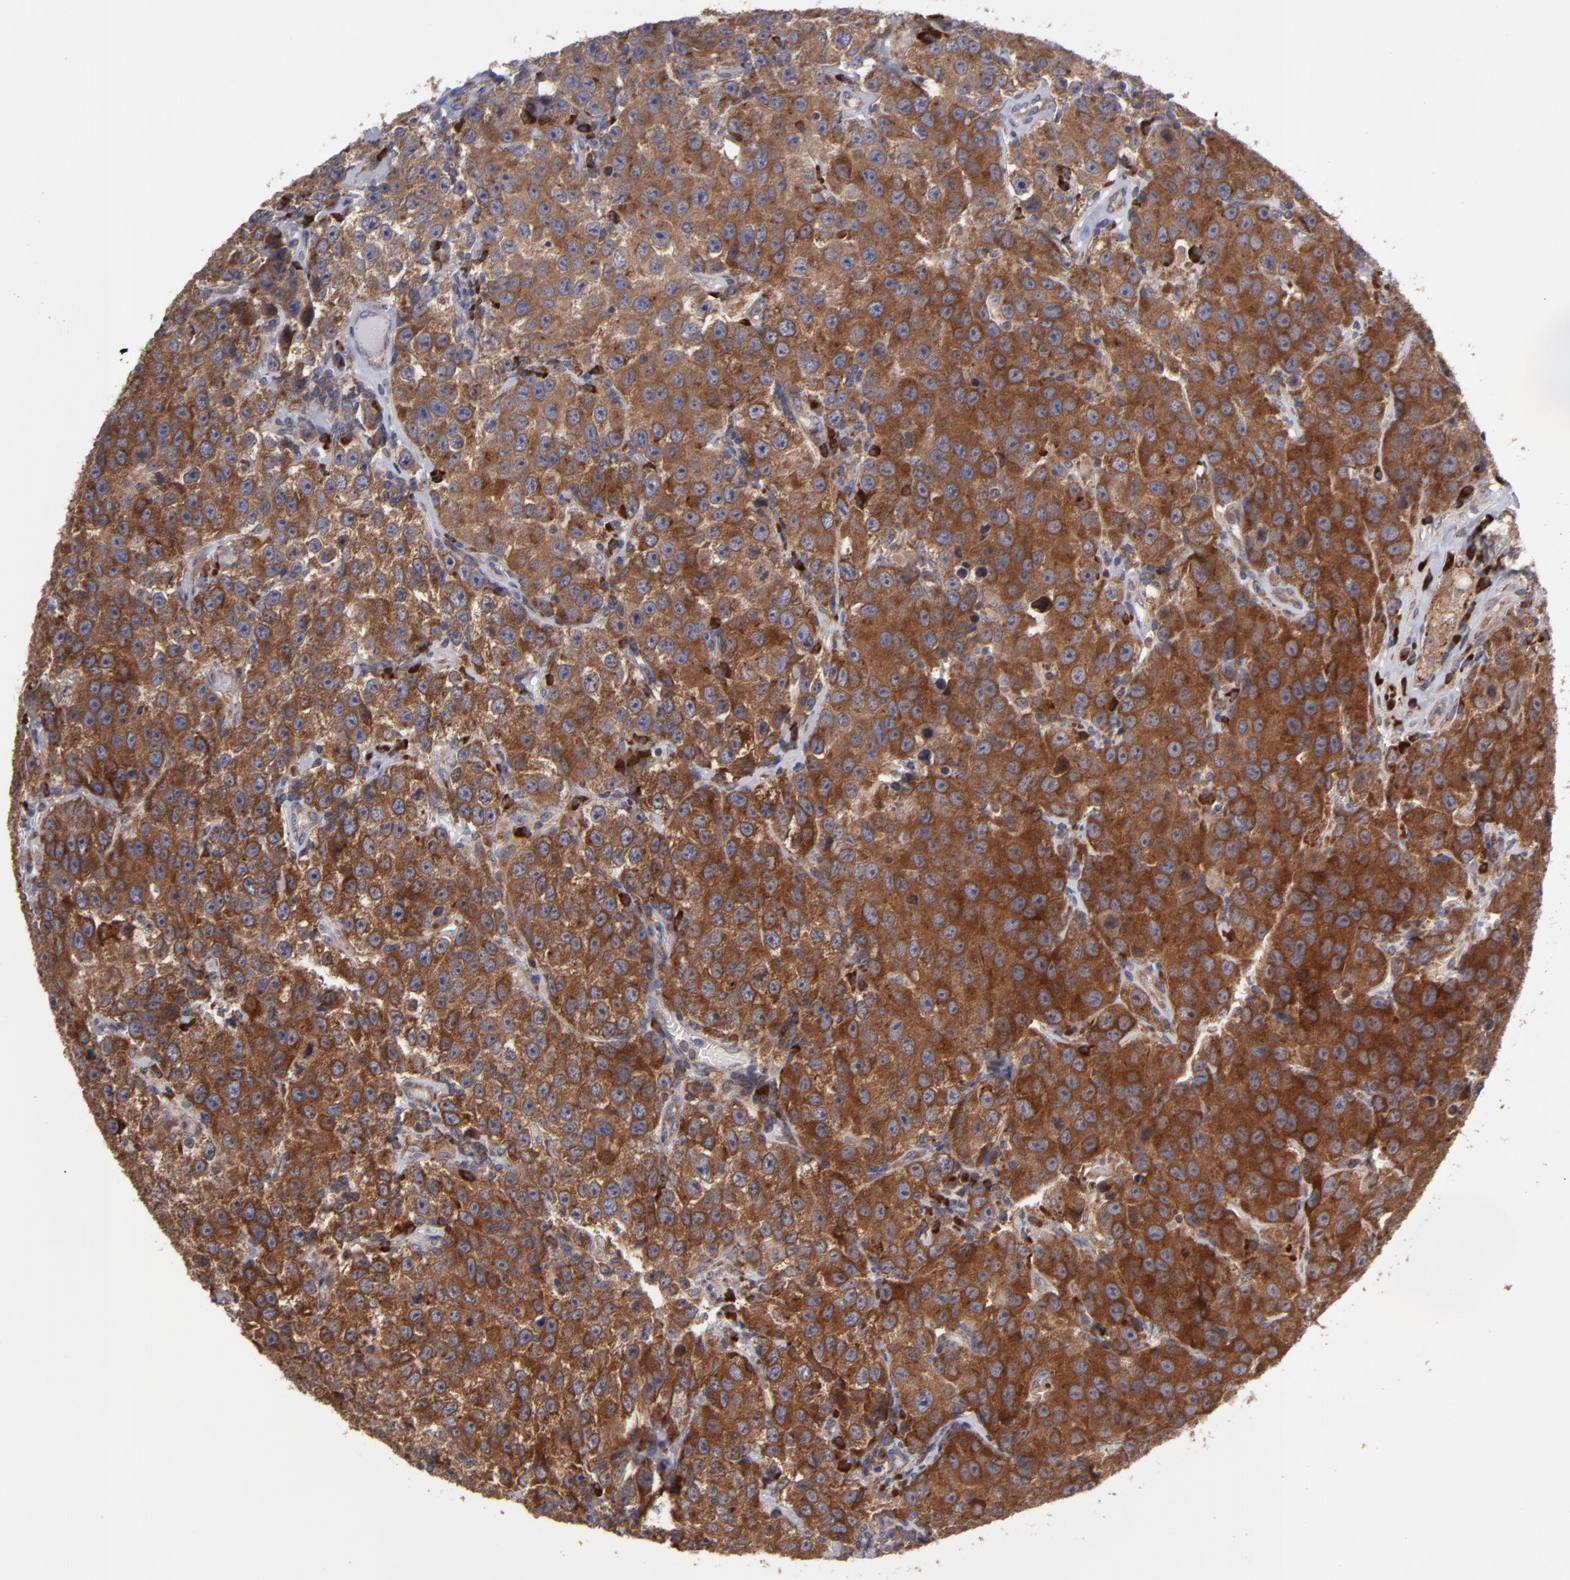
{"staining": {"intensity": "strong", "quantity": ">75%", "location": "cytoplasmic/membranous"}, "tissue": "testis cancer", "cell_type": "Tumor cells", "image_type": "cancer", "snomed": [{"axis": "morphology", "description": "Seminoma, NOS"}, {"axis": "topography", "description": "Testis"}], "caption": "An IHC image of neoplastic tissue is shown. Protein staining in brown labels strong cytoplasmic/membranous positivity in testis cancer within tumor cells.", "gene": "SND1", "patient": {"sex": "male", "age": 52}}